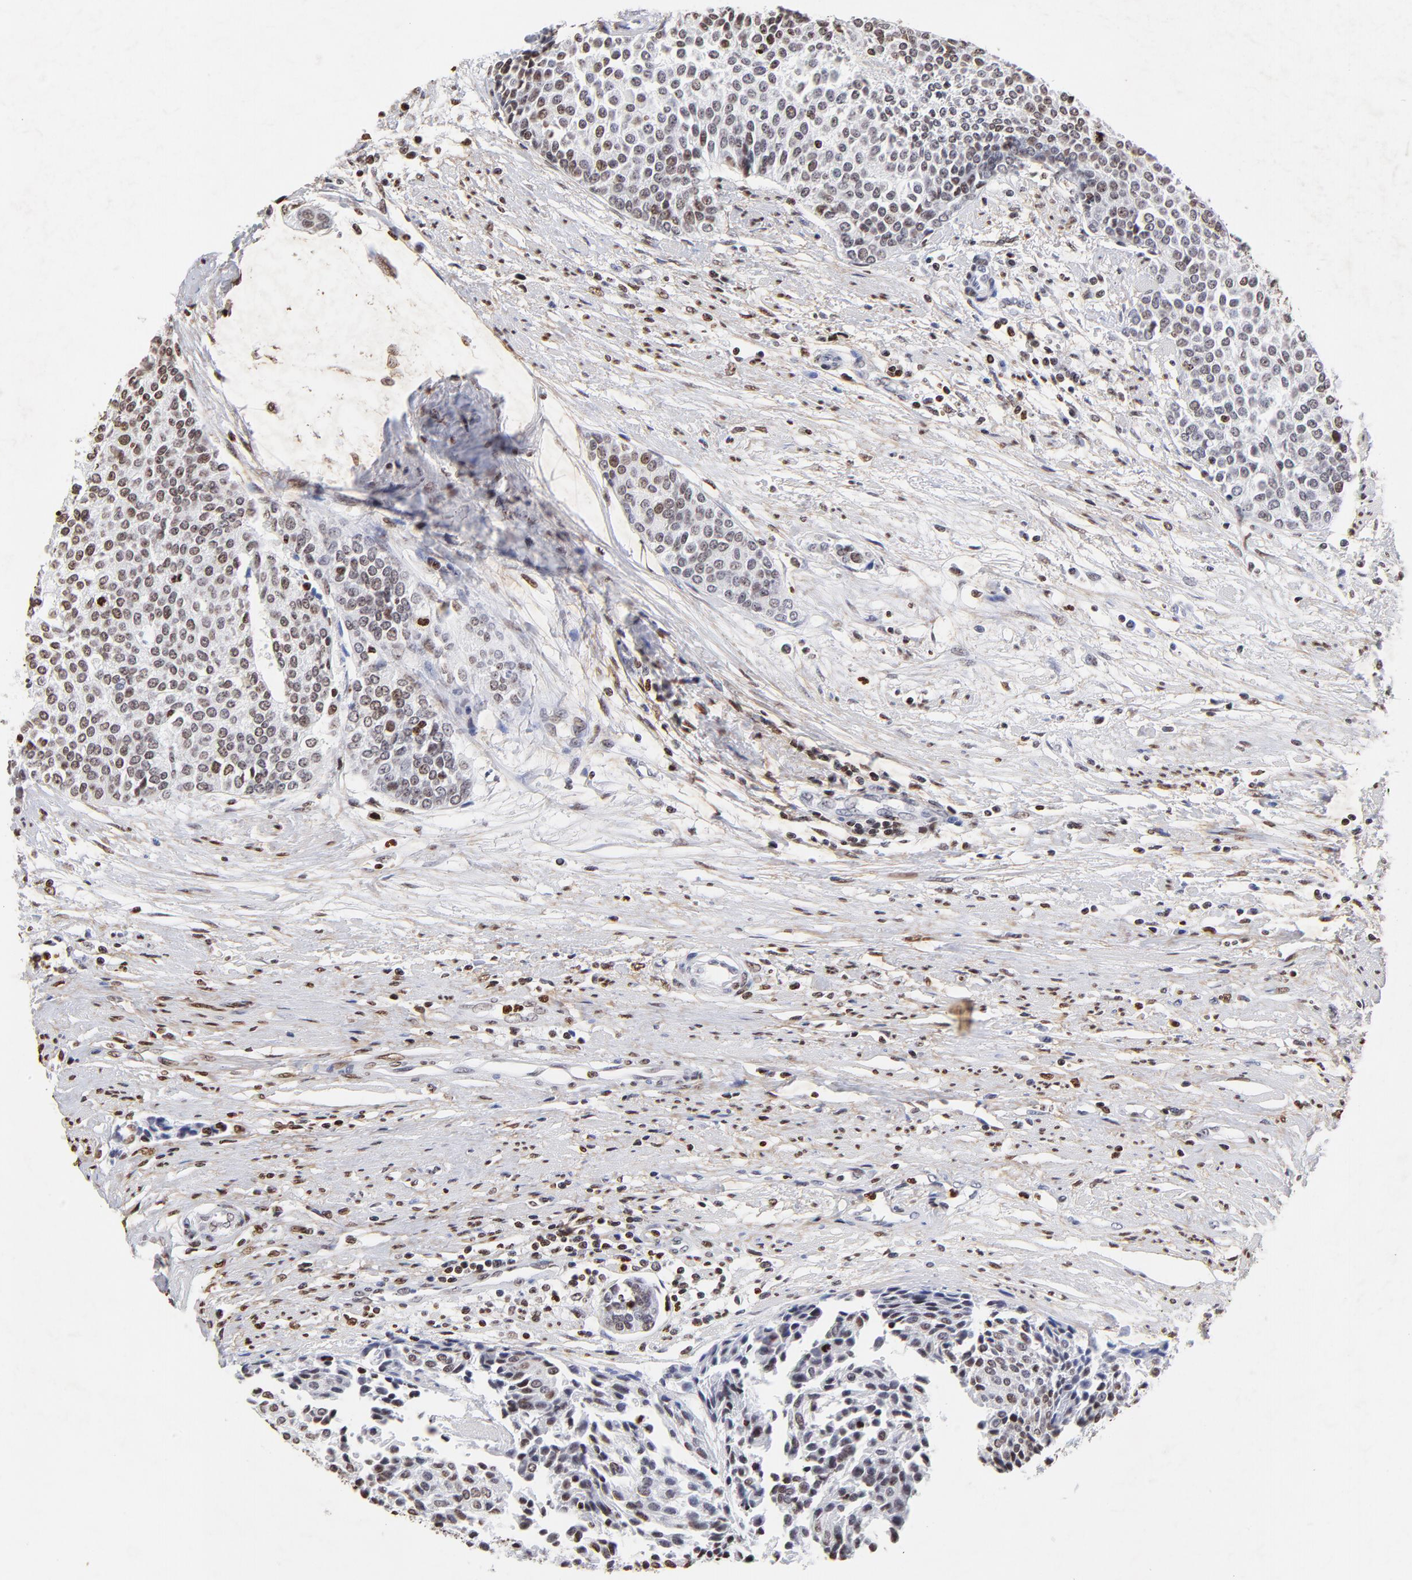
{"staining": {"intensity": "moderate", "quantity": ">75%", "location": "nuclear"}, "tissue": "urothelial cancer", "cell_type": "Tumor cells", "image_type": "cancer", "snomed": [{"axis": "morphology", "description": "Urothelial carcinoma, Low grade"}, {"axis": "topography", "description": "Urinary bladder"}], "caption": "High-magnification brightfield microscopy of urothelial cancer stained with DAB (brown) and counterstained with hematoxylin (blue). tumor cells exhibit moderate nuclear expression is seen in about>75% of cells.", "gene": "FBH1", "patient": {"sex": "female", "age": 73}}